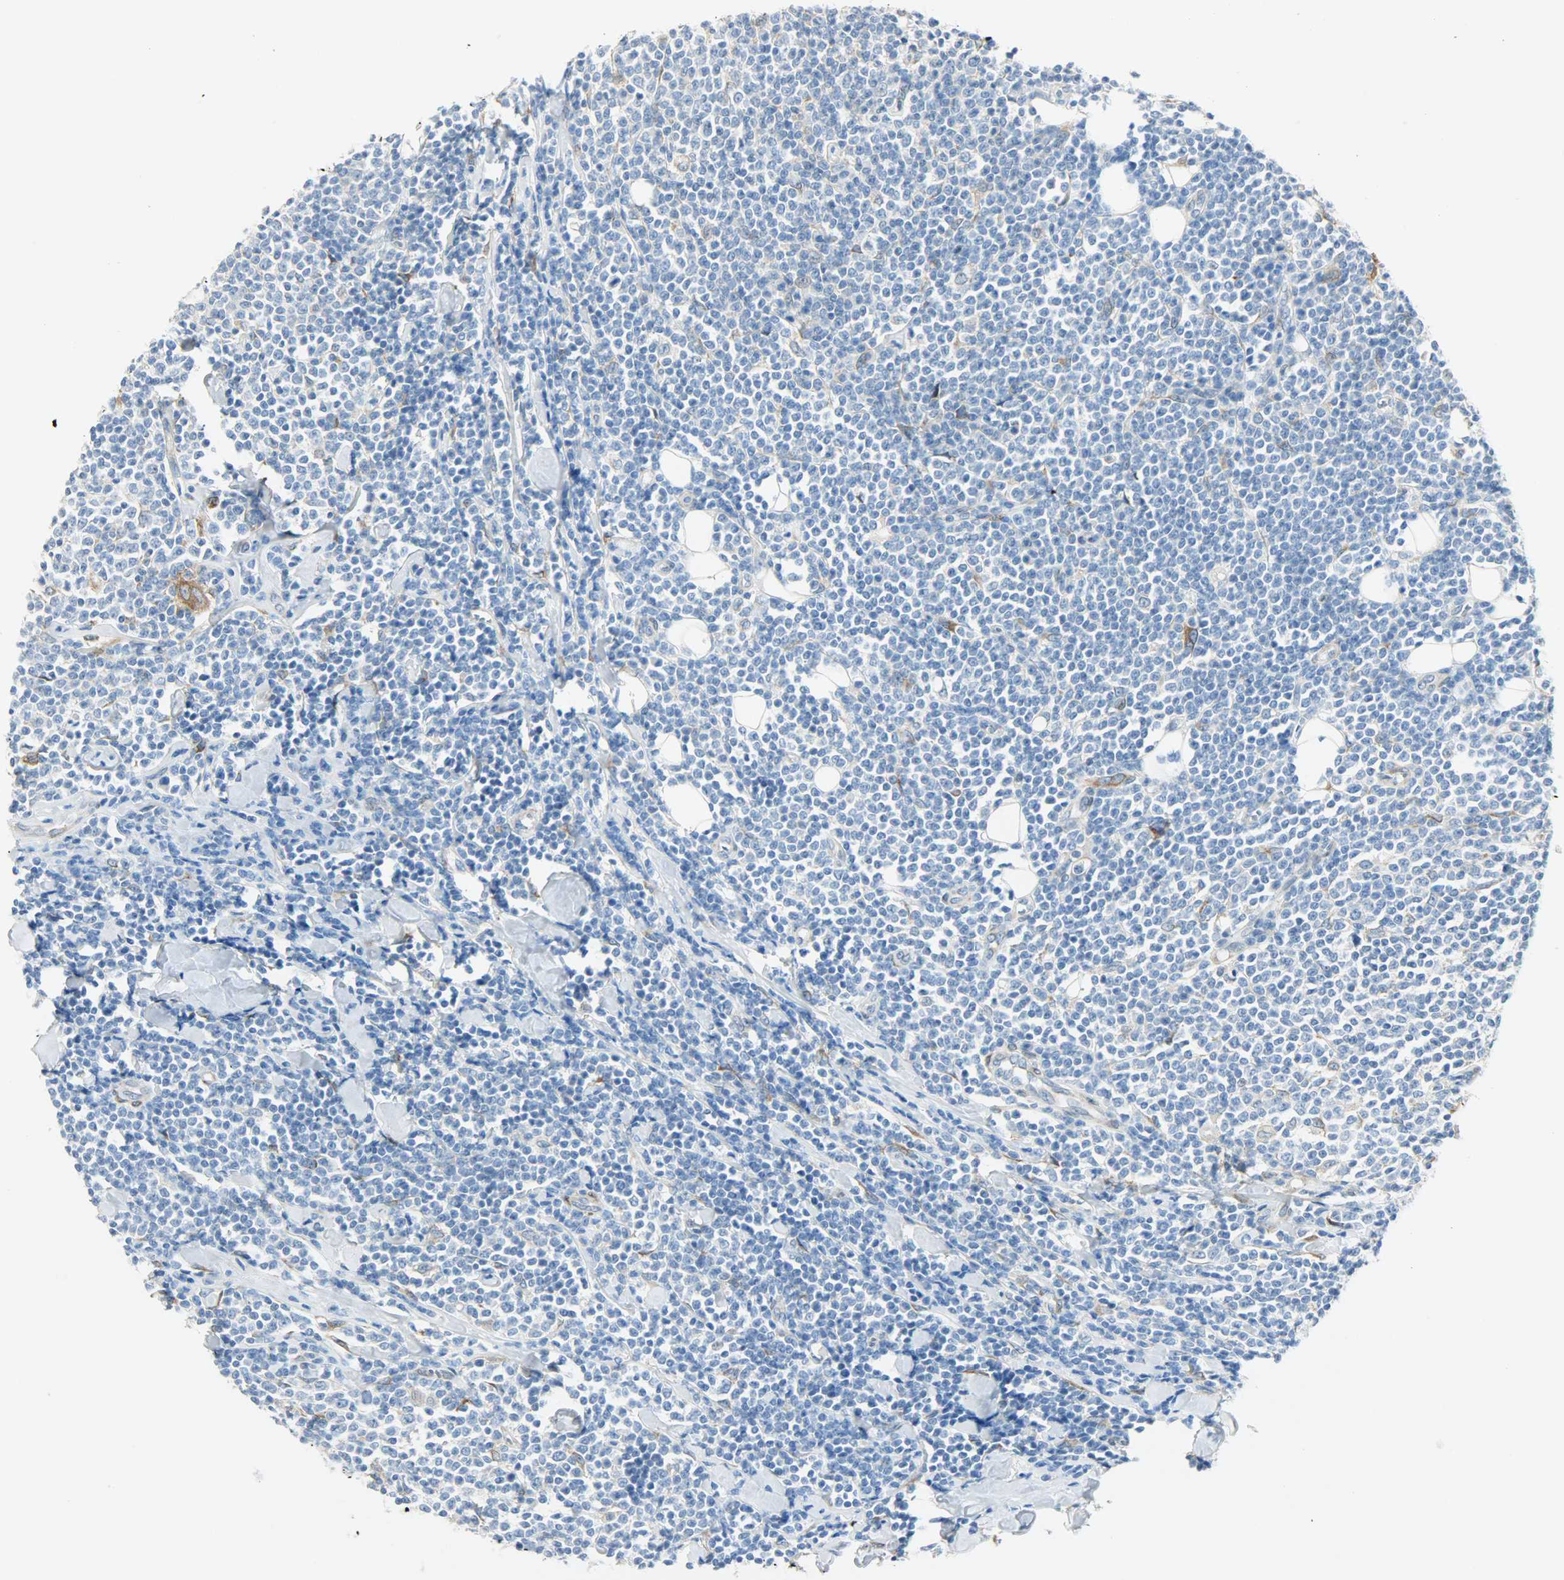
{"staining": {"intensity": "negative", "quantity": "none", "location": "none"}, "tissue": "lymphoma", "cell_type": "Tumor cells", "image_type": "cancer", "snomed": [{"axis": "morphology", "description": "Malignant lymphoma, non-Hodgkin's type, Low grade"}, {"axis": "topography", "description": "Soft tissue"}], "caption": "An immunohistochemistry image of lymphoma is shown. There is no staining in tumor cells of lymphoma. (DAB immunohistochemistry (IHC) visualized using brightfield microscopy, high magnification).", "gene": "PKD2", "patient": {"sex": "male", "age": 92}}